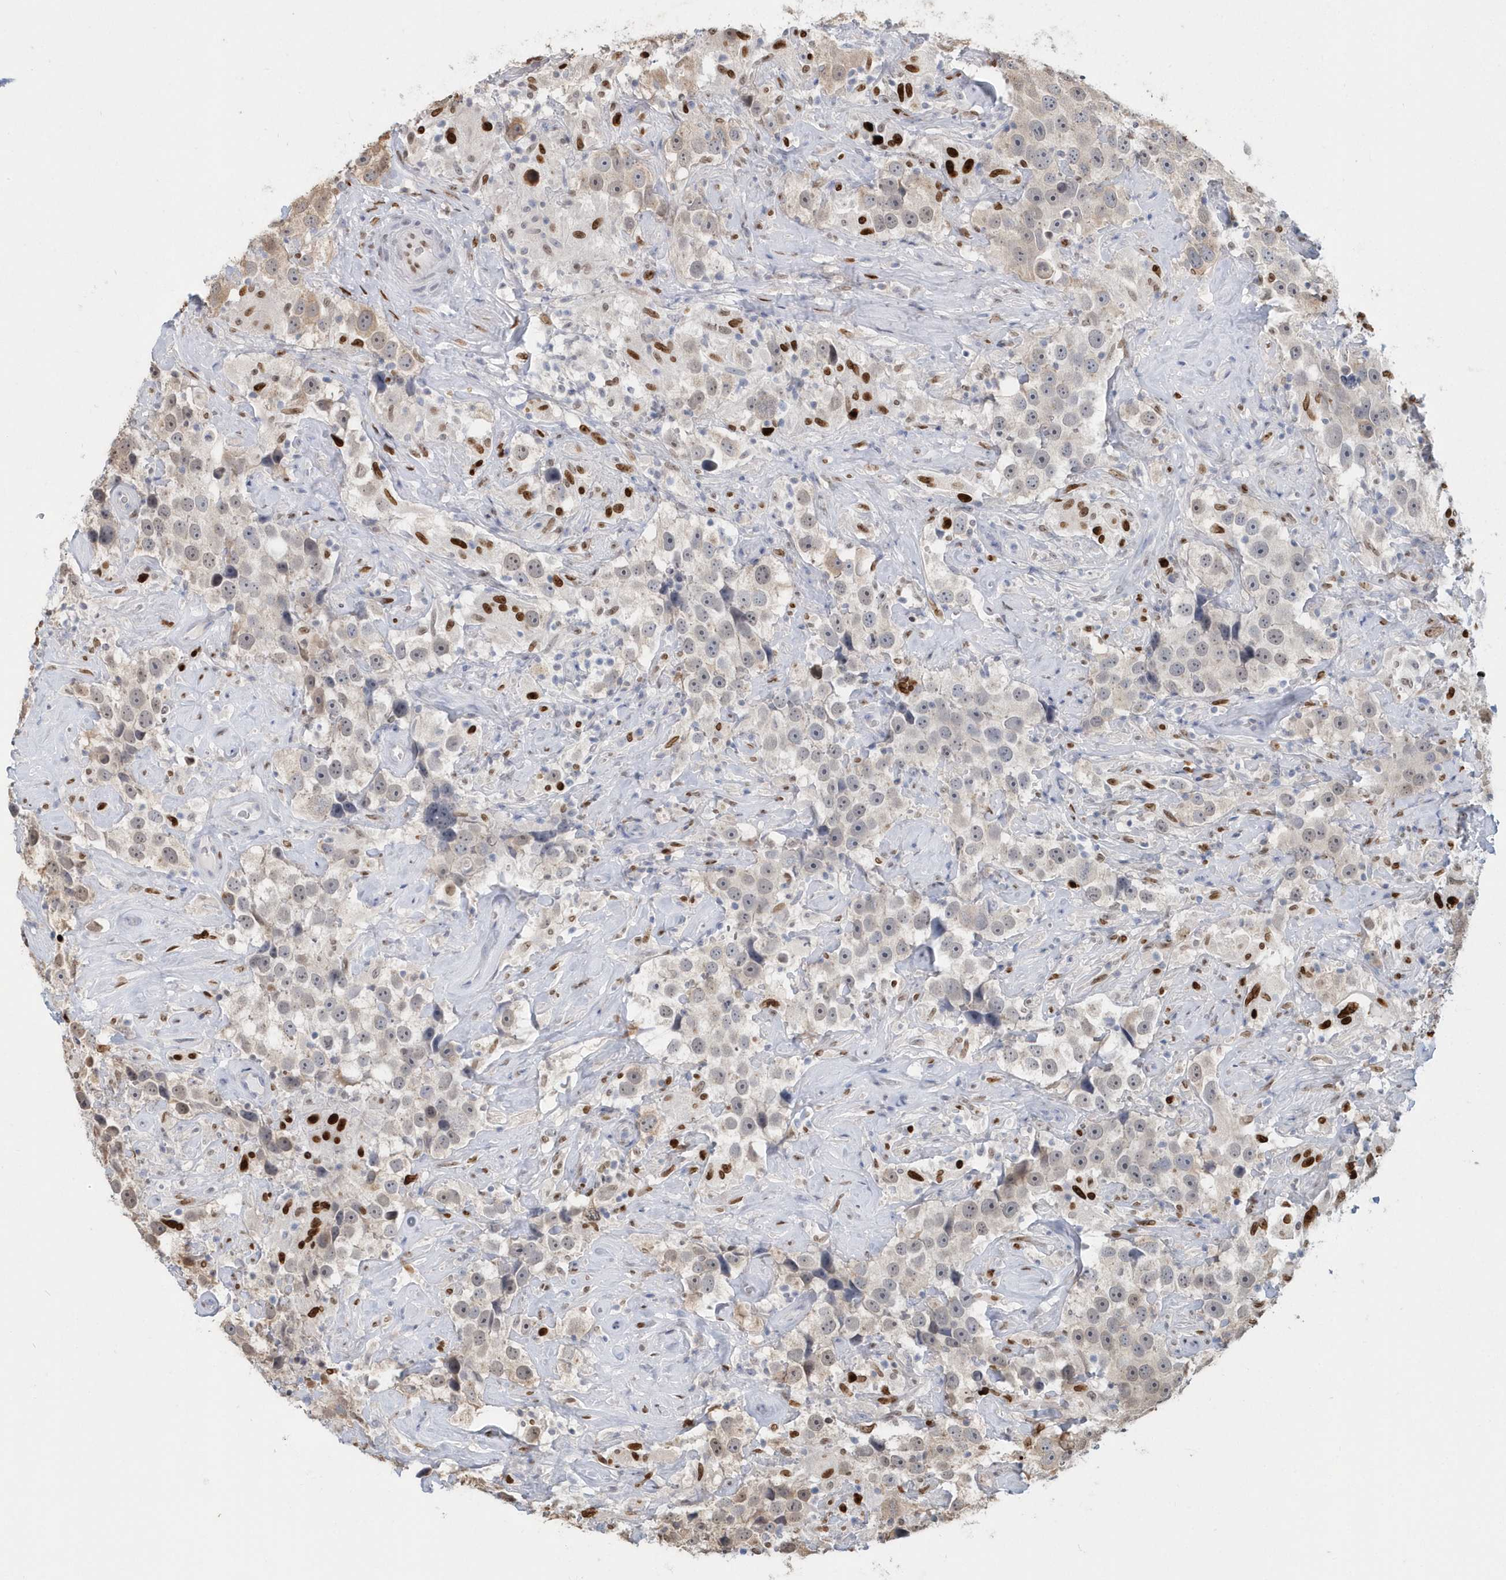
{"staining": {"intensity": "weak", "quantity": "25%-75%", "location": "cytoplasmic/membranous"}, "tissue": "testis cancer", "cell_type": "Tumor cells", "image_type": "cancer", "snomed": [{"axis": "morphology", "description": "Seminoma, NOS"}, {"axis": "topography", "description": "Testis"}], "caption": "Brown immunohistochemical staining in human testis cancer displays weak cytoplasmic/membranous expression in about 25%-75% of tumor cells.", "gene": "MACROH2A2", "patient": {"sex": "male", "age": 49}}